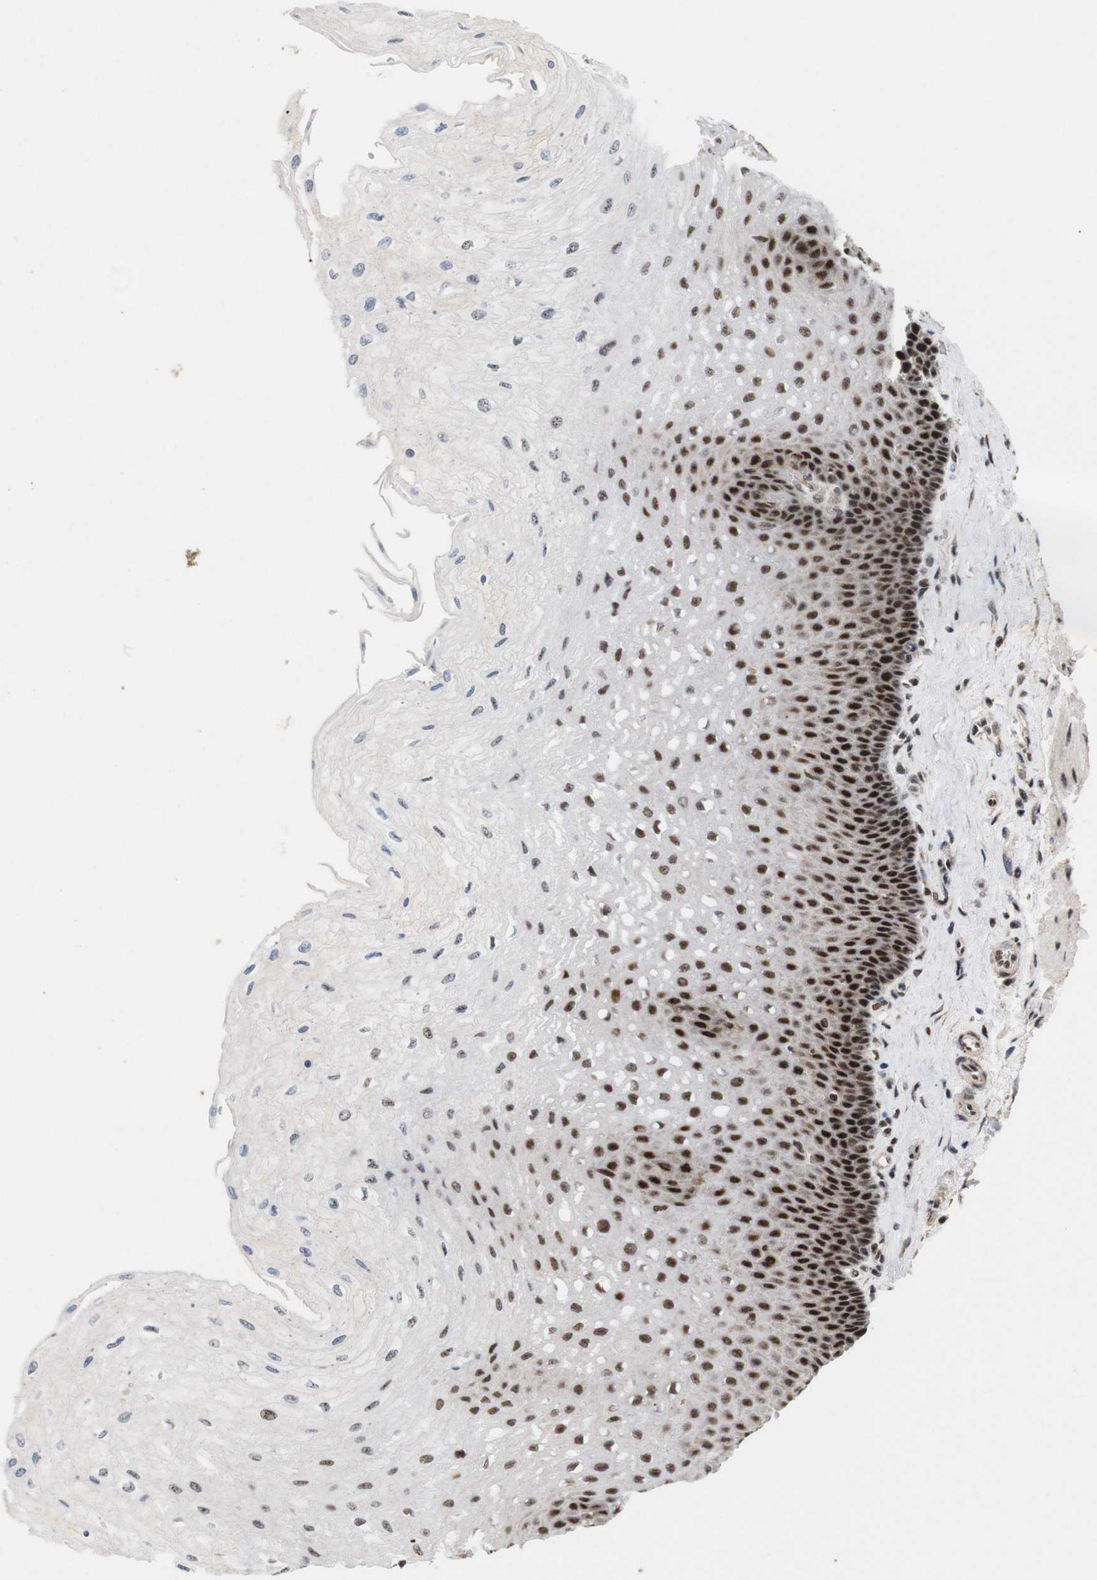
{"staining": {"intensity": "strong", "quantity": "25%-75%", "location": "nuclear"}, "tissue": "esophagus", "cell_type": "Squamous epithelial cells", "image_type": "normal", "snomed": [{"axis": "morphology", "description": "Normal tissue, NOS"}, {"axis": "topography", "description": "Esophagus"}], "caption": "DAB (3,3'-diaminobenzidine) immunohistochemical staining of normal human esophagus displays strong nuclear protein expression in approximately 25%-75% of squamous epithelial cells.", "gene": "PYM1", "patient": {"sex": "female", "age": 72}}